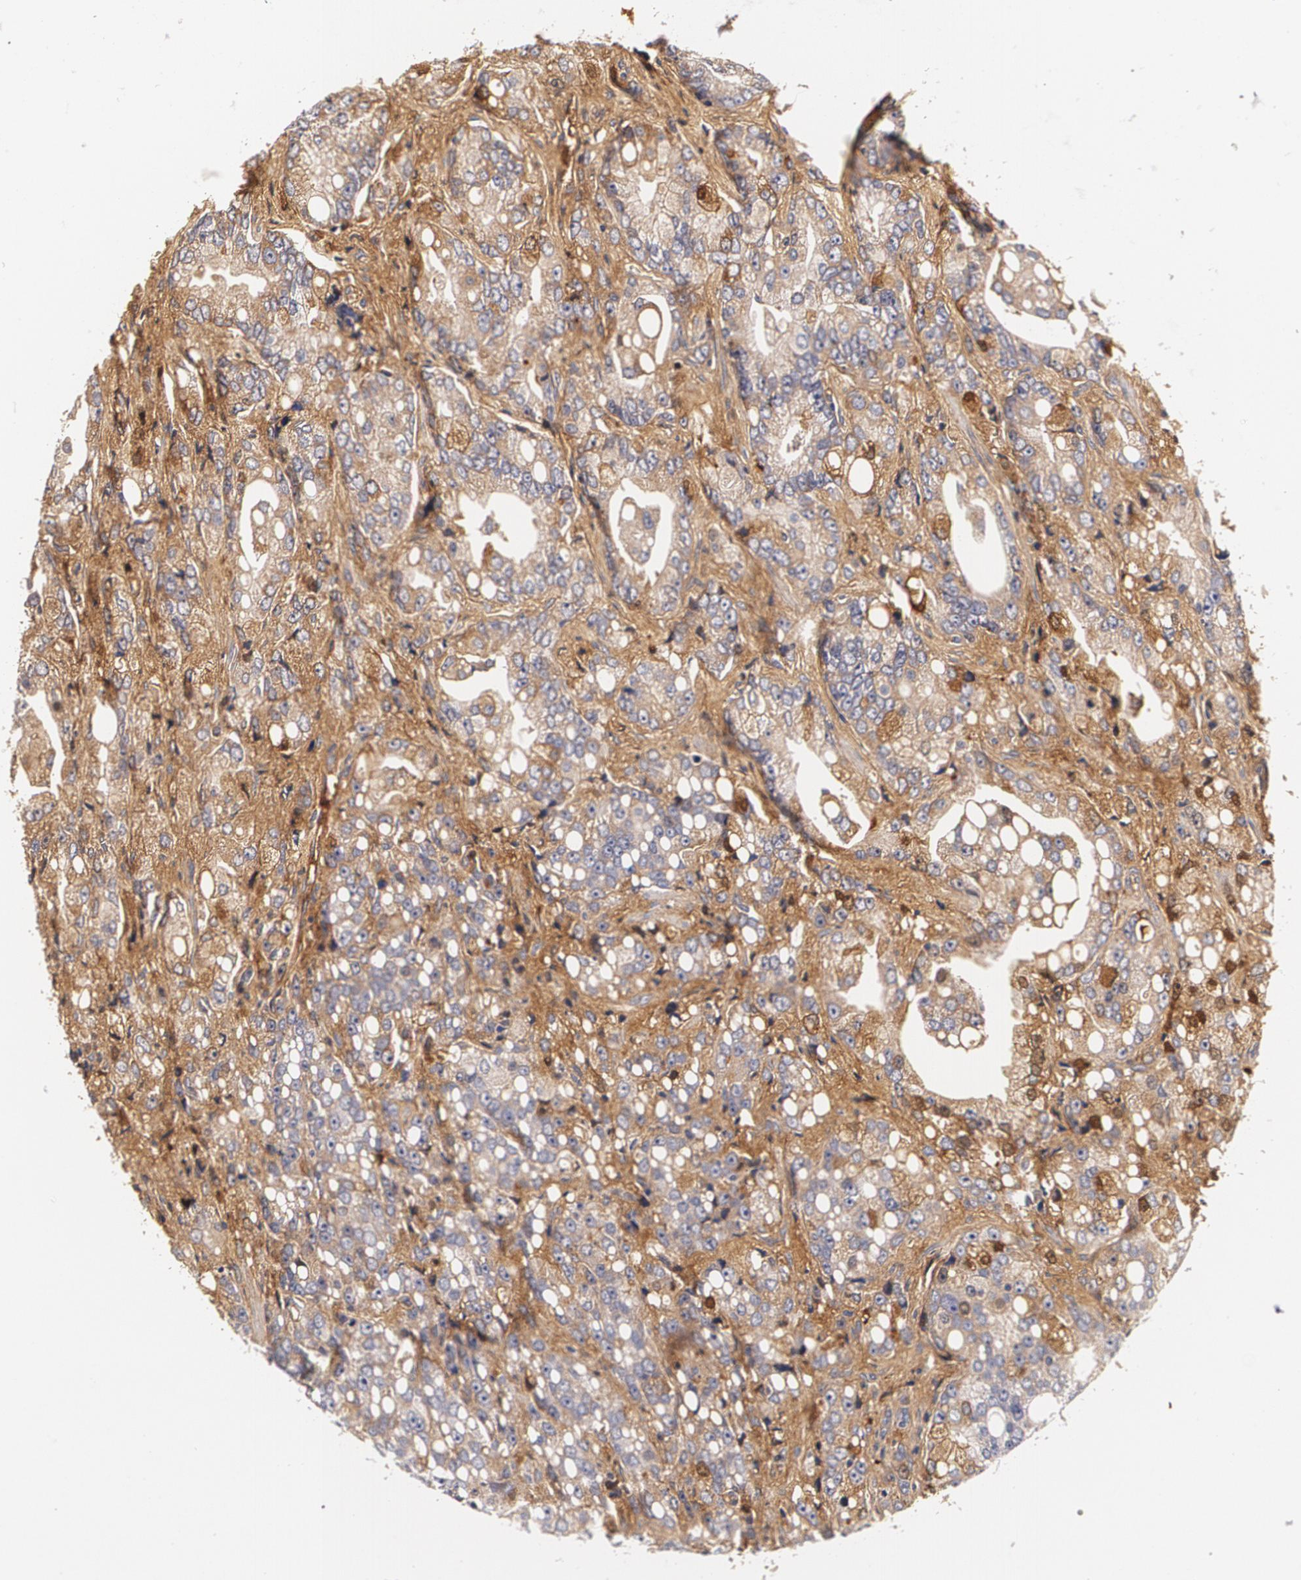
{"staining": {"intensity": "moderate", "quantity": ">75%", "location": "cytoplasmic/membranous"}, "tissue": "prostate cancer", "cell_type": "Tumor cells", "image_type": "cancer", "snomed": [{"axis": "morphology", "description": "Adenocarcinoma, High grade"}, {"axis": "topography", "description": "Prostate"}], "caption": "This histopathology image shows IHC staining of high-grade adenocarcinoma (prostate), with medium moderate cytoplasmic/membranous staining in approximately >75% of tumor cells.", "gene": "TTR", "patient": {"sex": "male", "age": 67}}